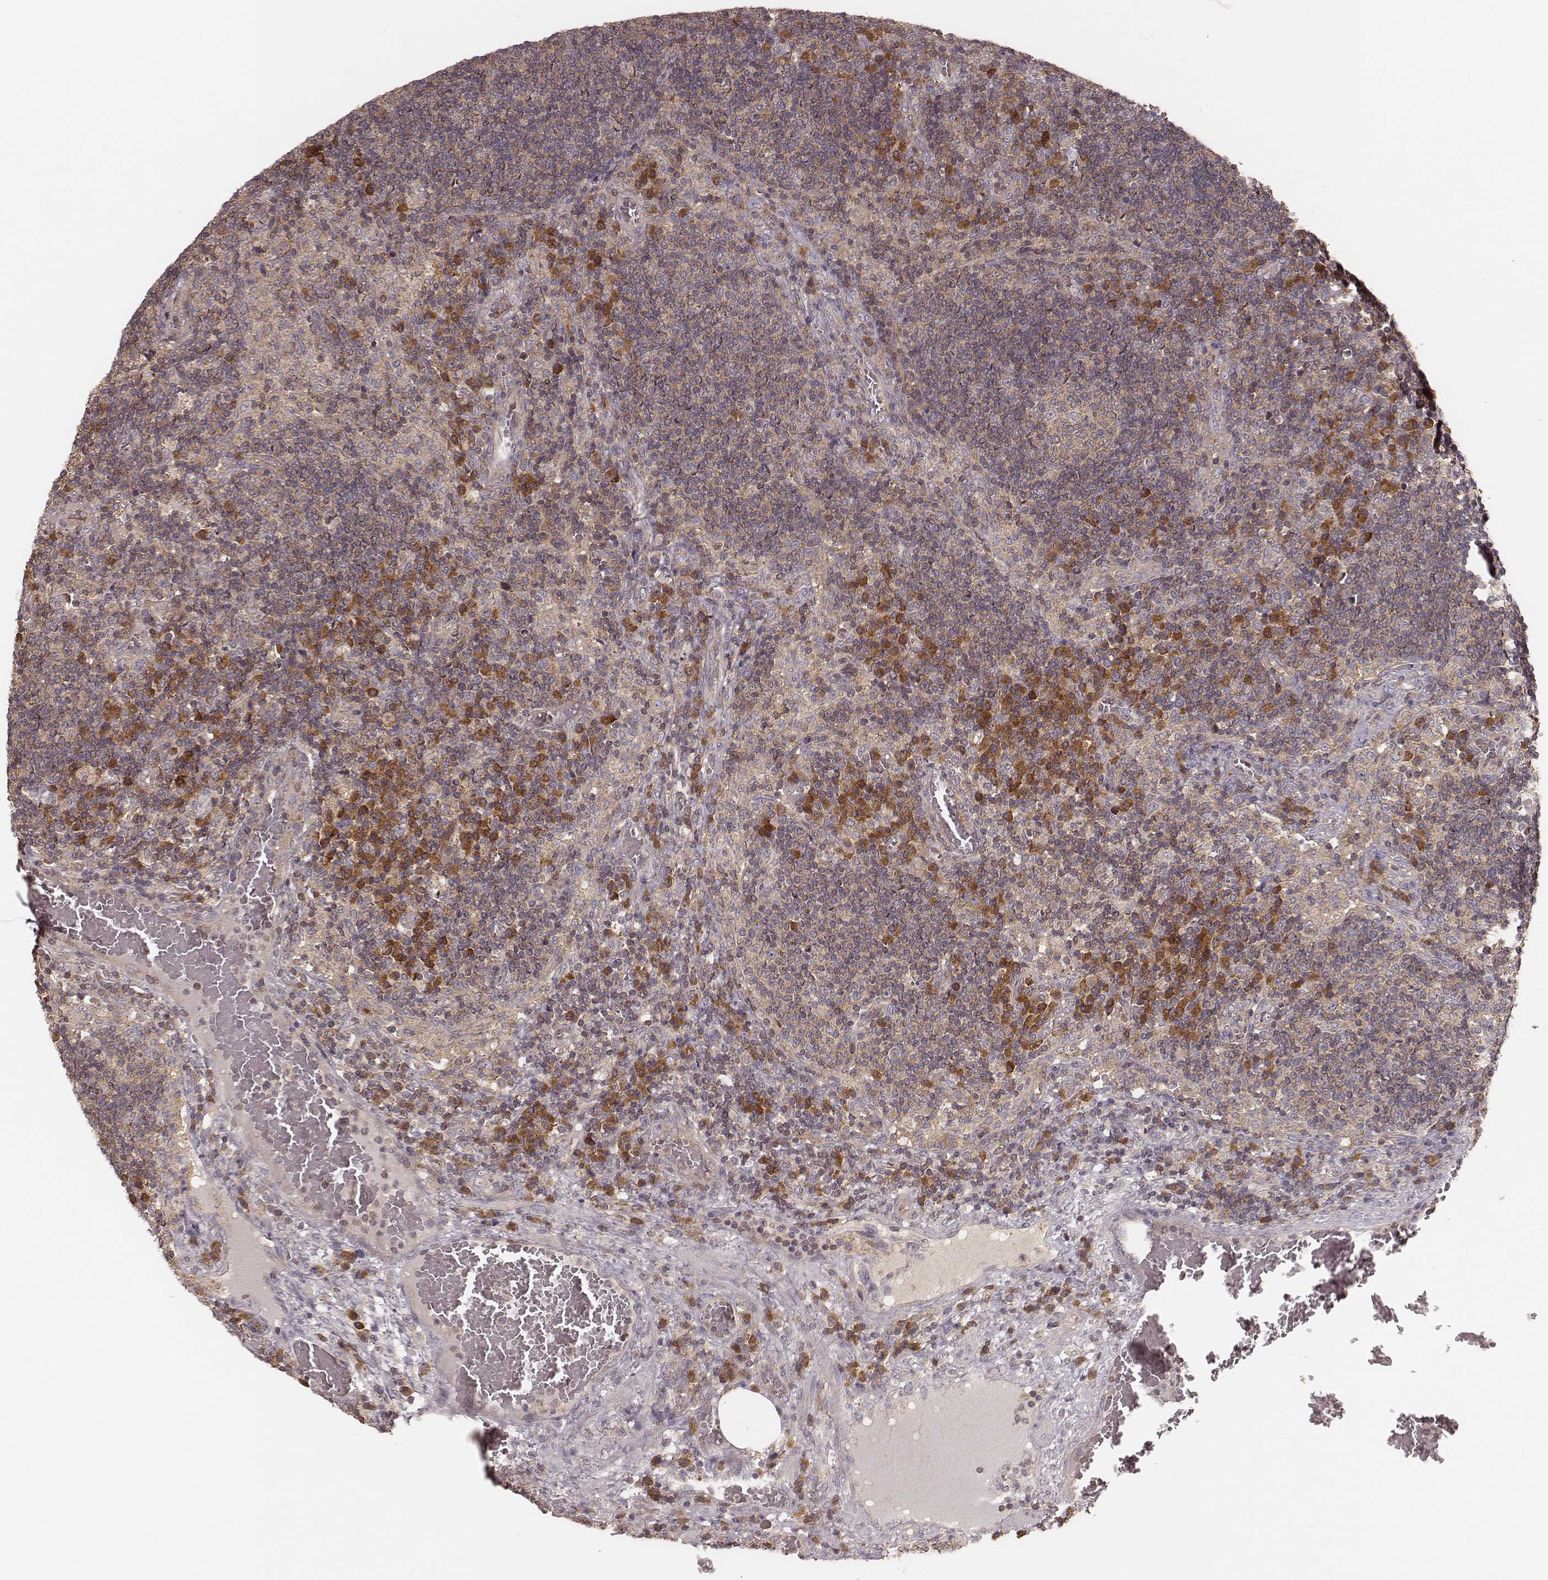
{"staining": {"intensity": "moderate", "quantity": ">75%", "location": "cytoplasmic/membranous"}, "tissue": "lymph node", "cell_type": "Germinal center cells", "image_type": "normal", "snomed": [{"axis": "morphology", "description": "Normal tissue, NOS"}, {"axis": "topography", "description": "Lymph node"}], "caption": "This micrograph reveals immunohistochemistry staining of normal human lymph node, with medium moderate cytoplasmic/membranous staining in about >75% of germinal center cells.", "gene": "CARS1", "patient": {"sex": "male", "age": 63}}